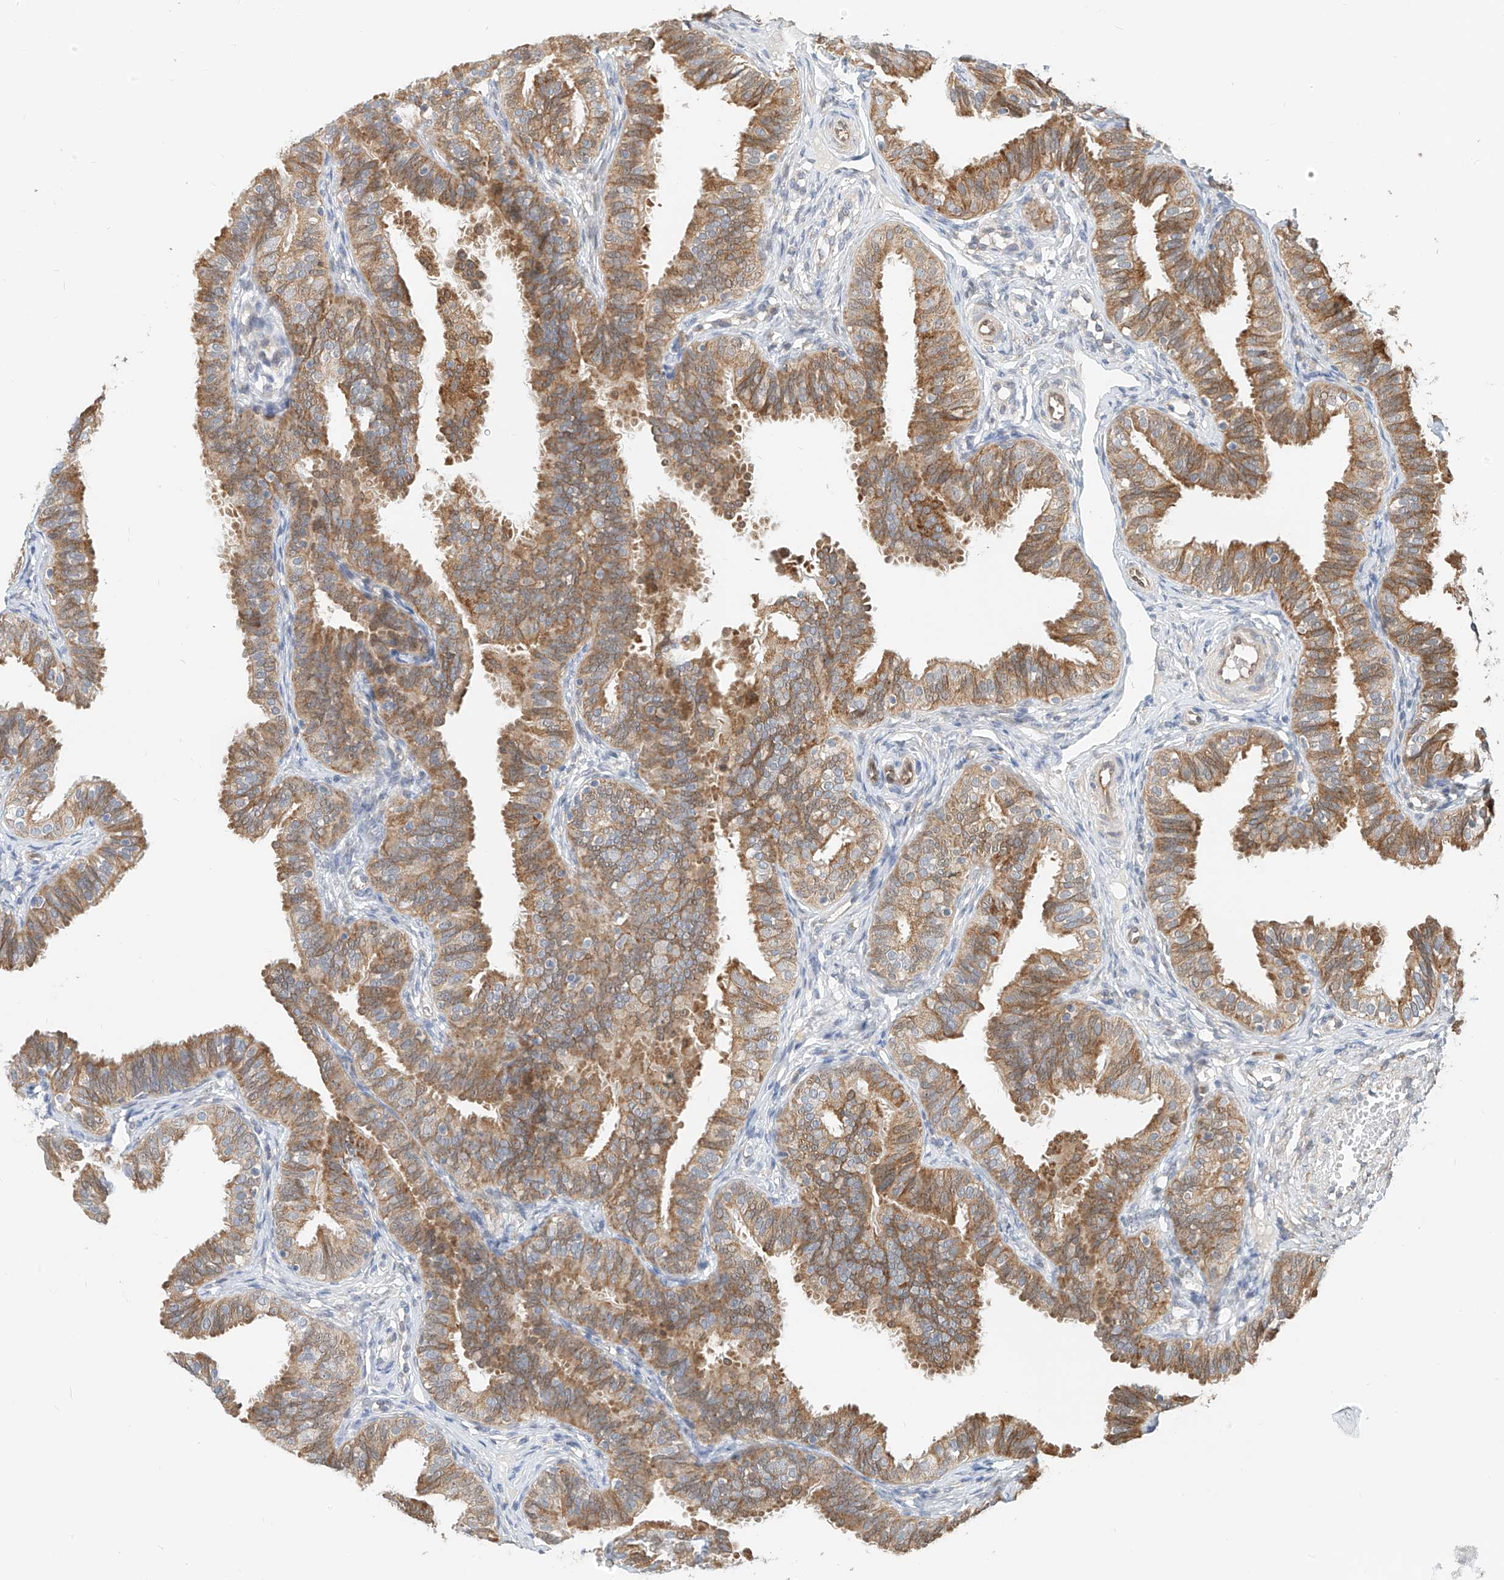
{"staining": {"intensity": "moderate", "quantity": ">75%", "location": "cytoplasmic/membranous"}, "tissue": "fallopian tube", "cell_type": "Glandular cells", "image_type": "normal", "snomed": [{"axis": "morphology", "description": "Normal tissue, NOS"}, {"axis": "topography", "description": "Fallopian tube"}], "caption": "Immunohistochemistry staining of benign fallopian tube, which shows medium levels of moderate cytoplasmic/membranous positivity in about >75% of glandular cells indicating moderate cytoplasmic/membranous protein expression. The staining was performed using DAB (brown) for protein detection and nuclei were counterstained in hematoxylin (blue).", "gene": "PPA2", "patient": {"sex": "female", "age": 35}}